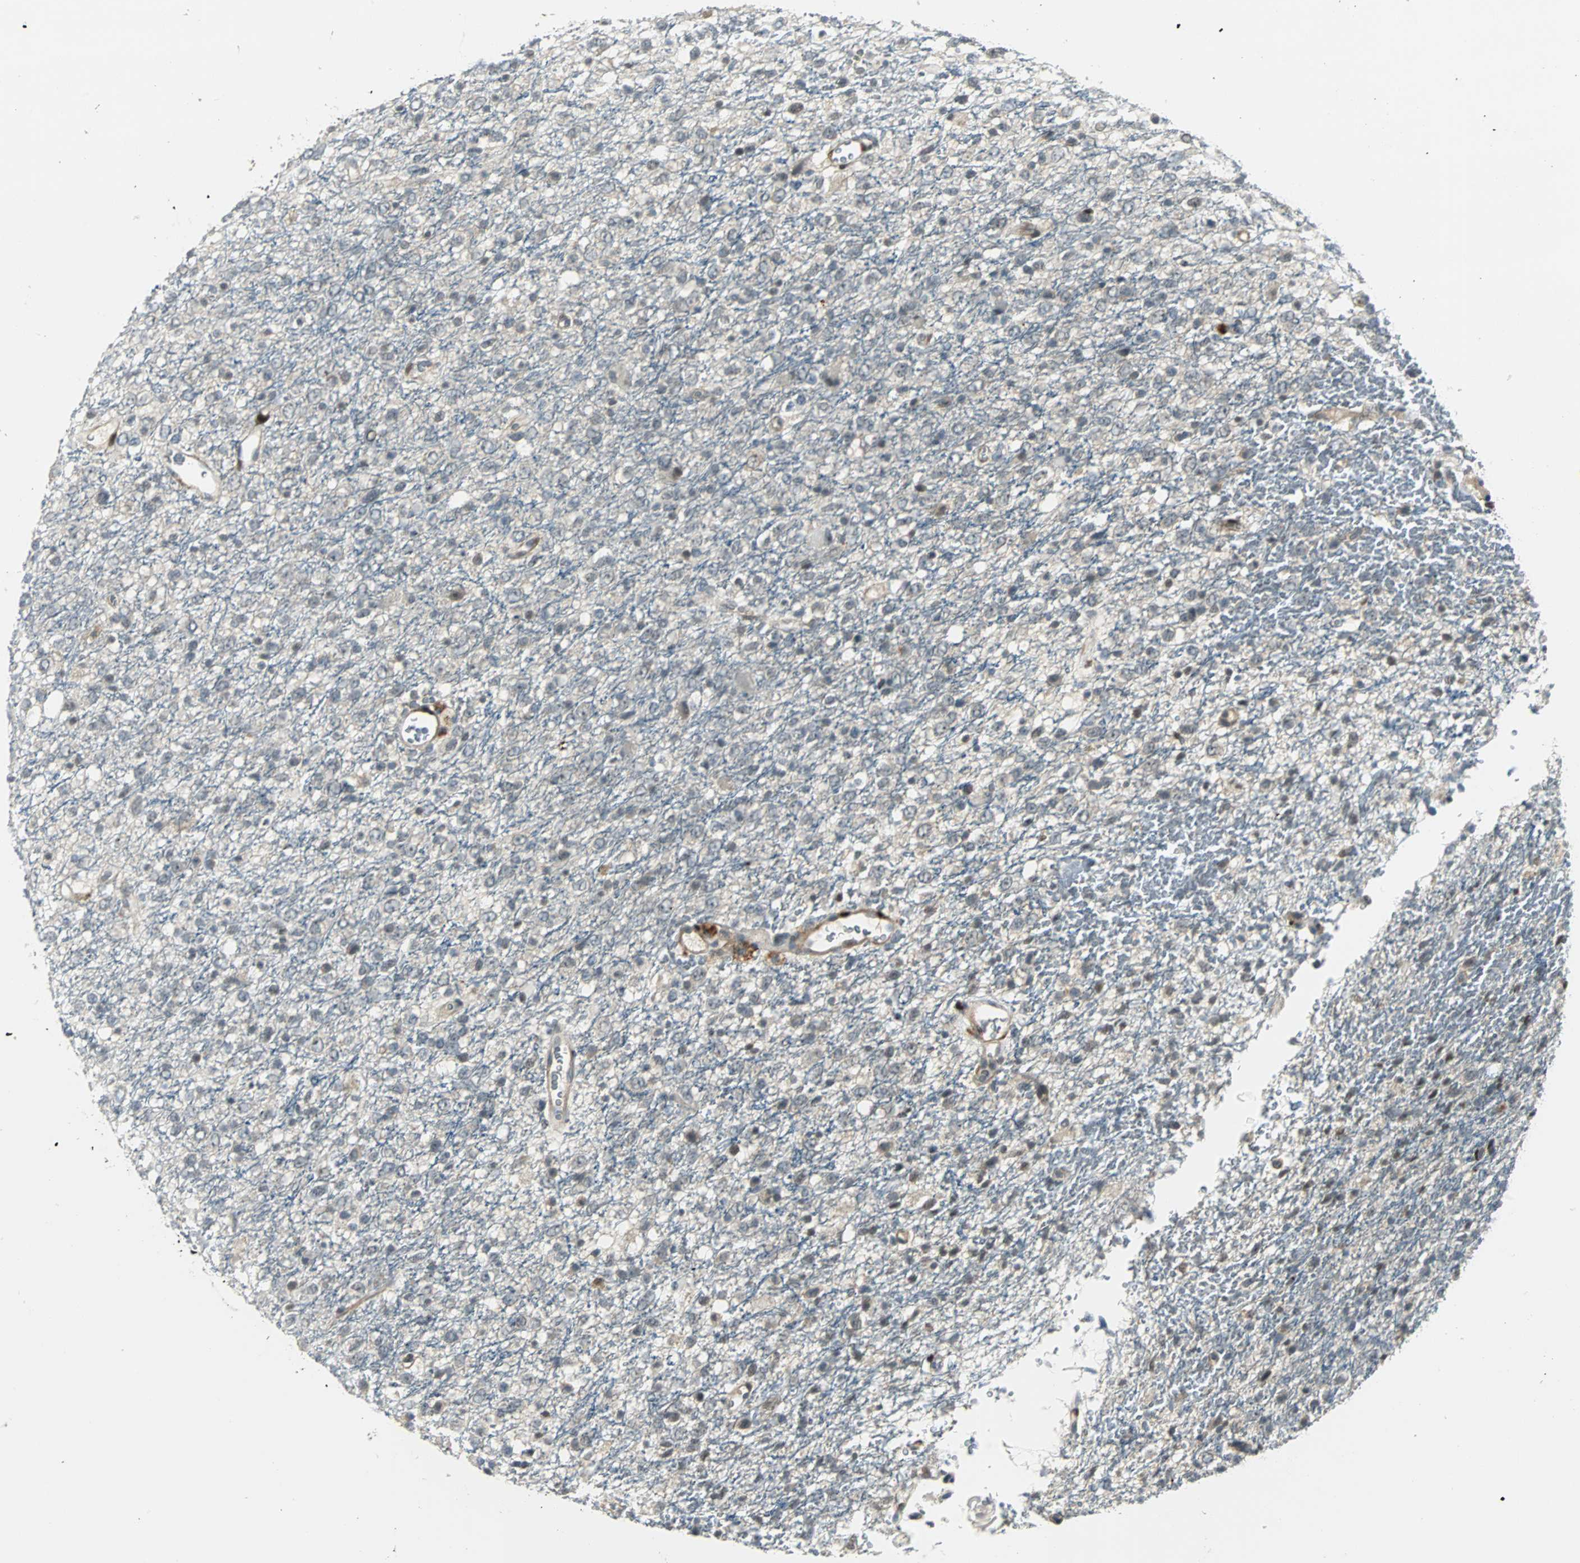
{"staining": {"intensity": "negative", "quantity": "none", "location": "none"}, "tissue": "glioma", "cell_type": "Tumor cells", "image_type": "cancer", "snomed": [{"axis": "morphology", "description": "Glioma, malignant, High grade"}, {"axis": "topography", "description": "pancreas cauda"}], "caption": "Immunohistochemistry (IHC) micrograph of human malignant high-grade glioma stained for a protein (brown), which shows no positivity in tumor cells.", "gene": "FHL2", "patient": {"sex": "male", "age": 60}}